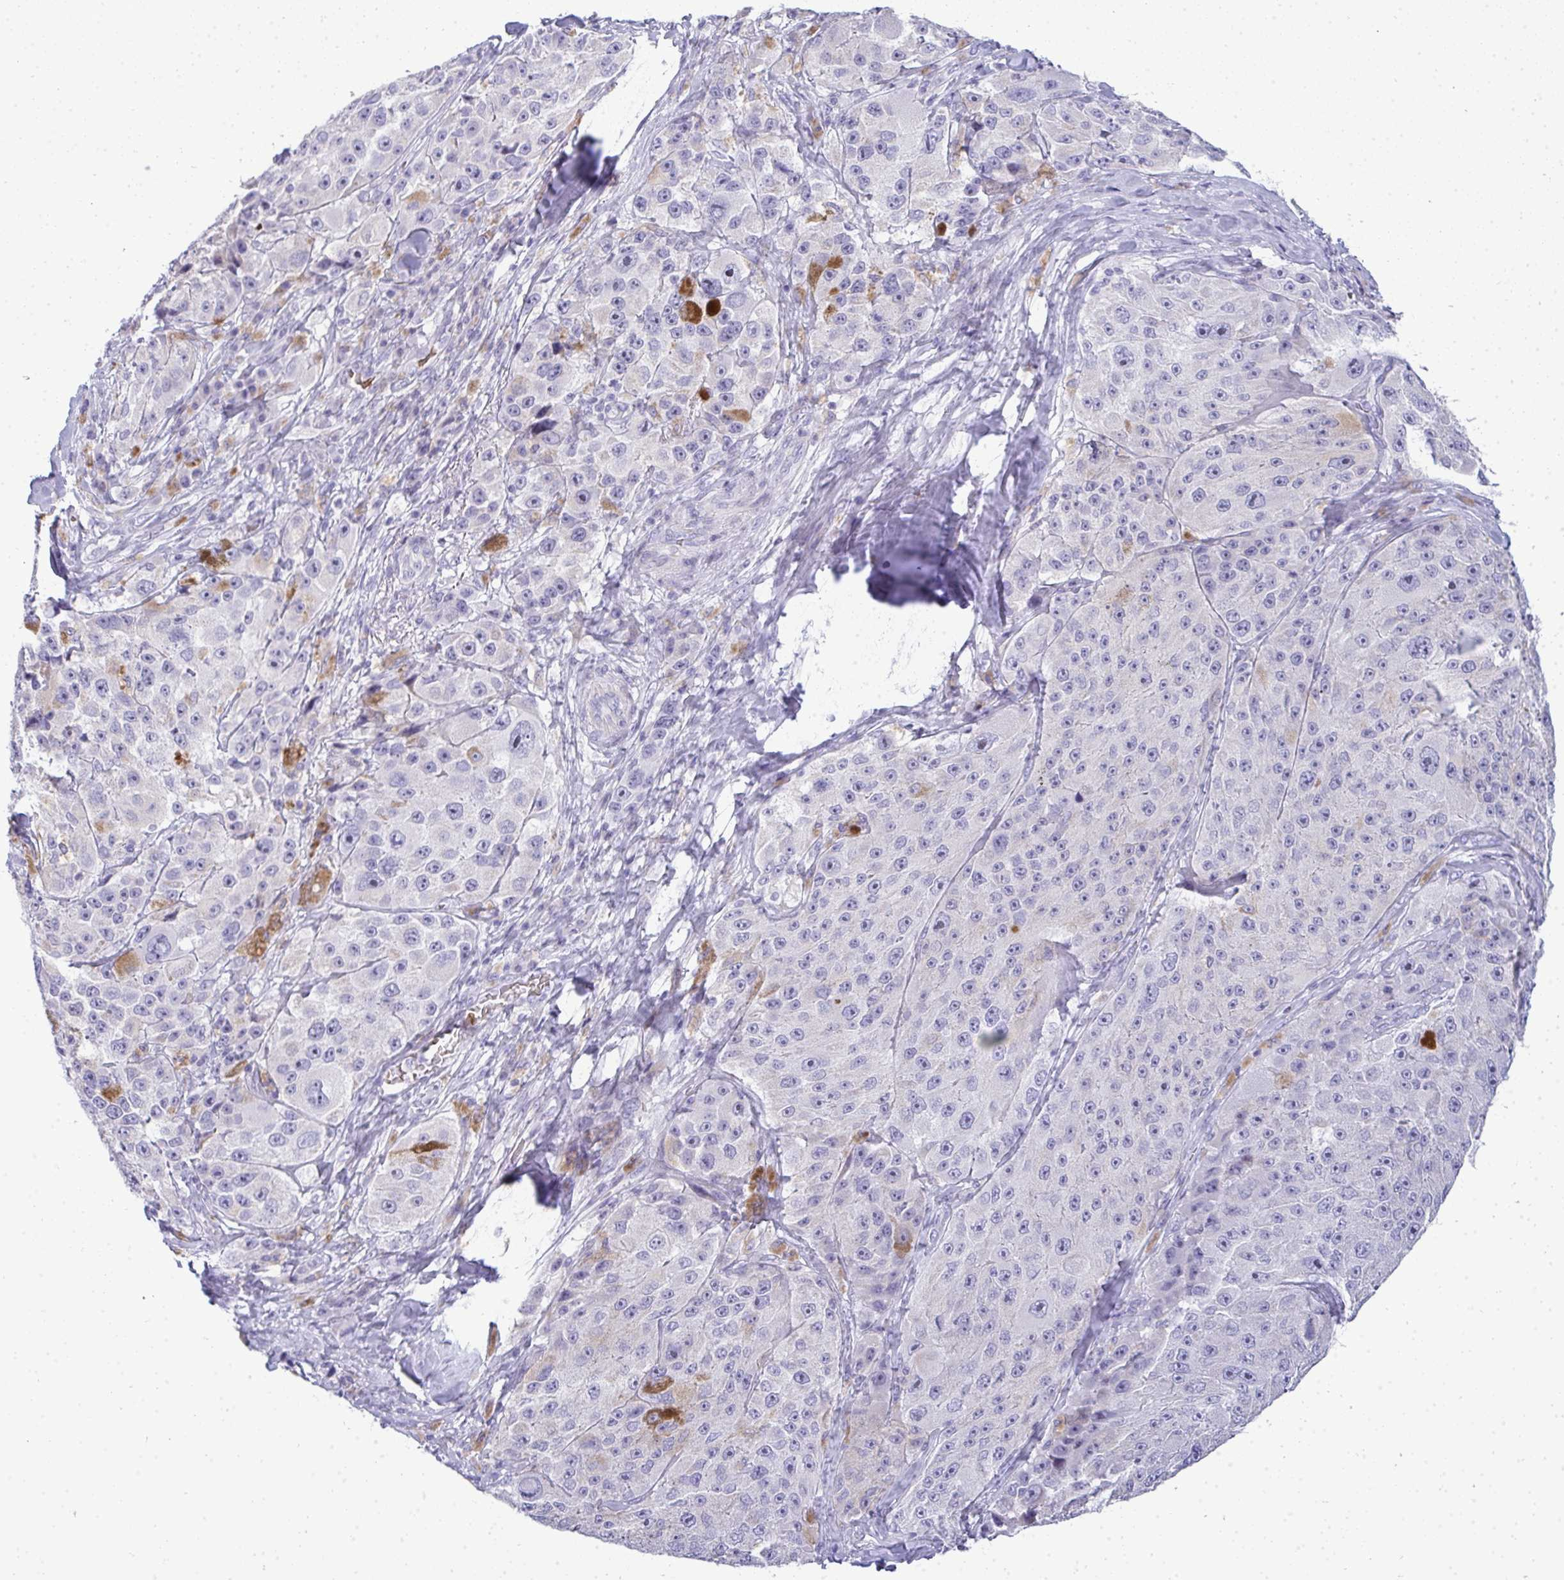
{"staining": {"intensity": "negative", "quantity": "none", "location": "none"}, "tissue": "melanoma", "cell_type": "Tumor cells", "image_type": "cancer", "snomed": [{"axis": "morphology", "description": "Malignant melanoma, Metastatic site"}, {"axis": "topography", "description": "Lymph node"}], "caption": "Immunohistochemistry (IHC) photomicrograph of neoplastic tissue: human malignant melanoma (metastatic site) stained with DAB (3,3'-diaminobenzidine) displays no significant protein positivity in tumor cells.", "gene": "ZNF182", "patient": {"sex": "male", "age": 62}}